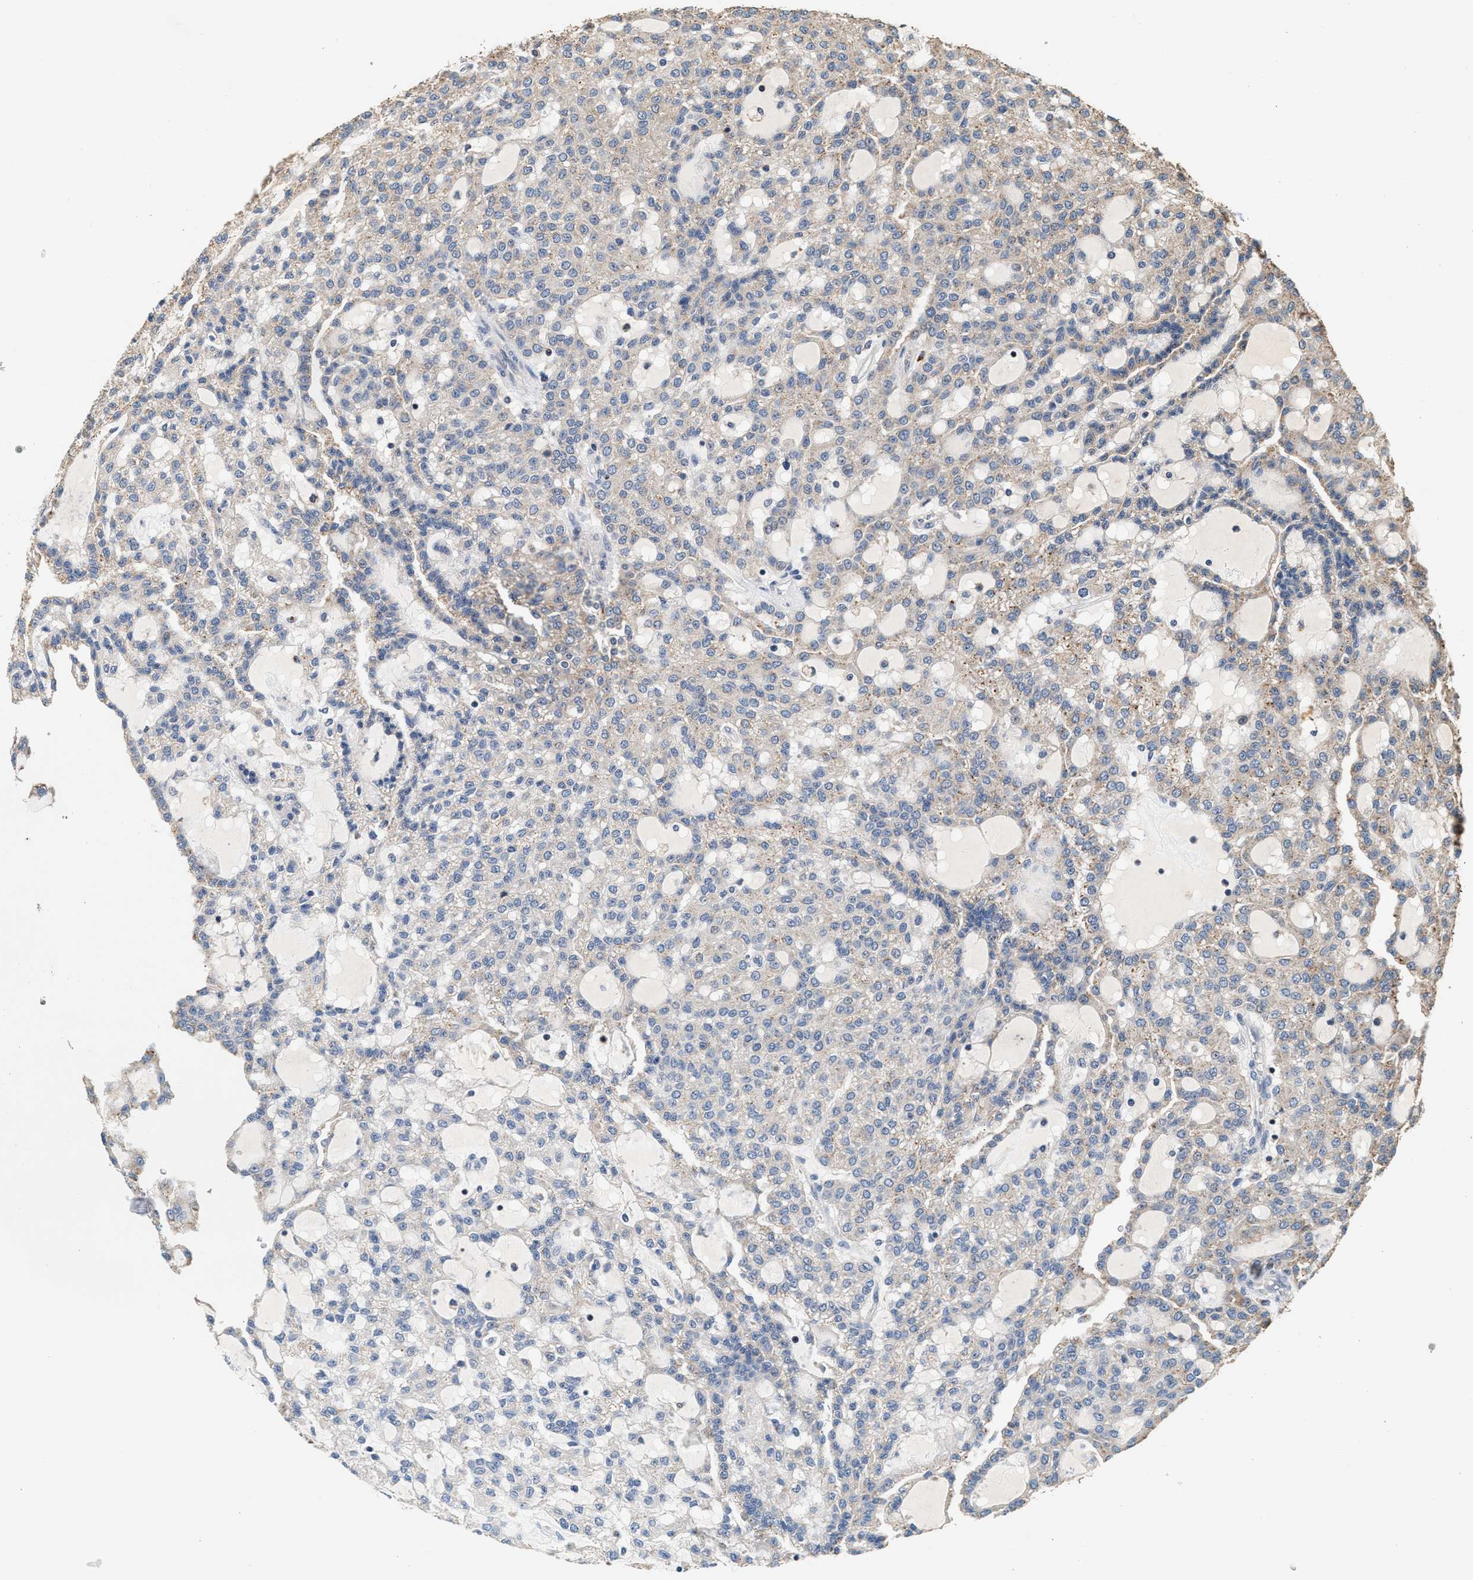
{"staining": {"intensity": "weak", "quantity": "<25%", "location": "cytoplasmic/membranous"}, "tissue": "renal cancer", "cell_type": "Tumor cells", "image_type": "cancer", "snomed": [{"axis": "morphology", "description": "Adenocarcinoma, NOS"}, {"axis": "topography", "description": "Kidney"}], "caption": "Immunohistochemistry micrograph of adenocarcinoma (renal) stained for a protein (brown), which displays no staining in tumor cells.", "gene": "PTGR3", "patient": {"sex": "male", "age": 63}}